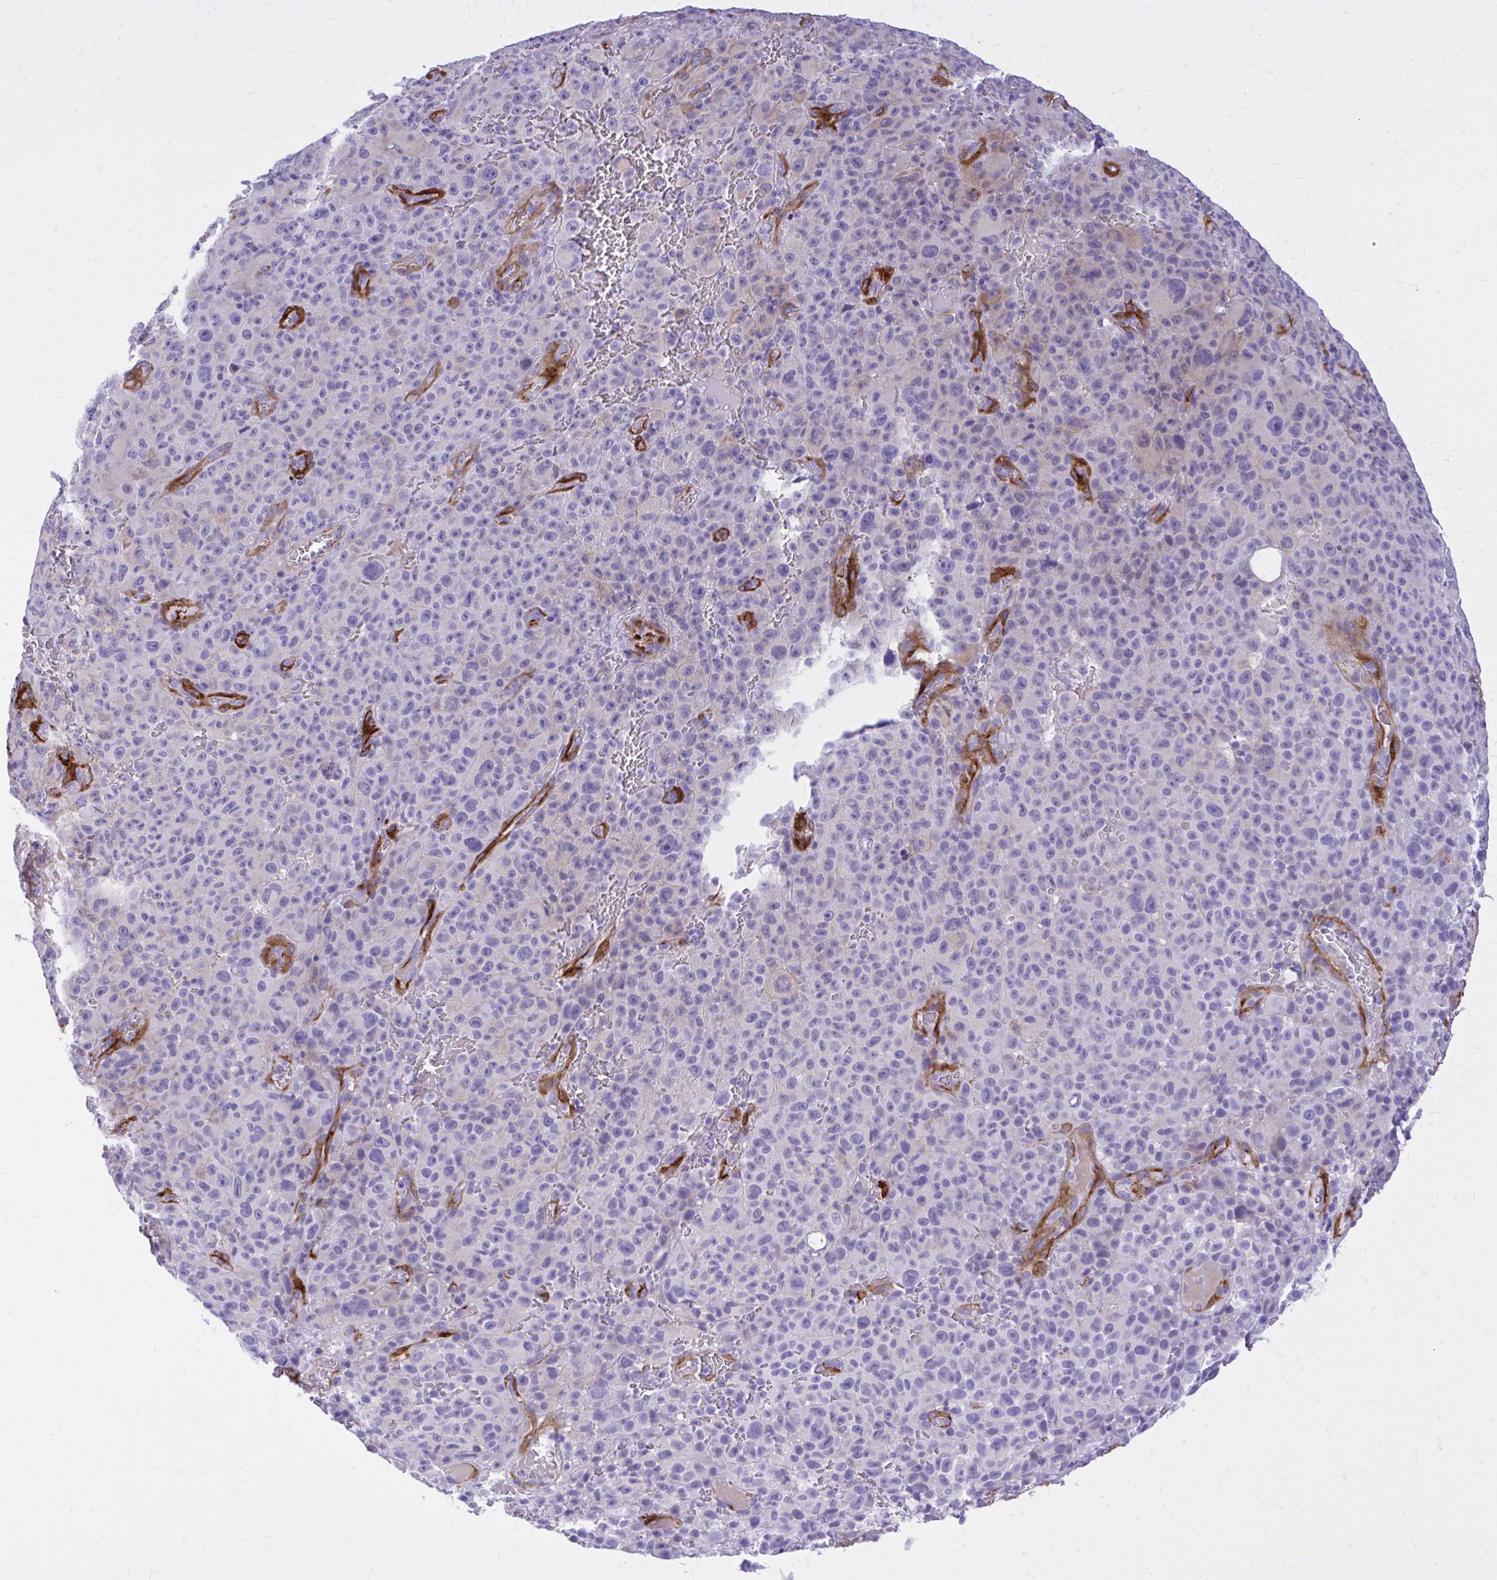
{"staining": {"intensity": "negative", "quantity": "none", "location": "none"}, "tissue": "melanoma", "cell_type": "Tumor cells", "image_type": "cancer", "snomed": [{"axis": "morphology", "description": "Malignant melanoma, NOS"}, {"axis": "topography", "description": "Skin"}], "caption": "Malignant melanoma was stained to show a protein in brown. There is no significant positivity in tumor cells.", "gene": "EPB41L1", "patient": {"sex": "female", "age": 82}}